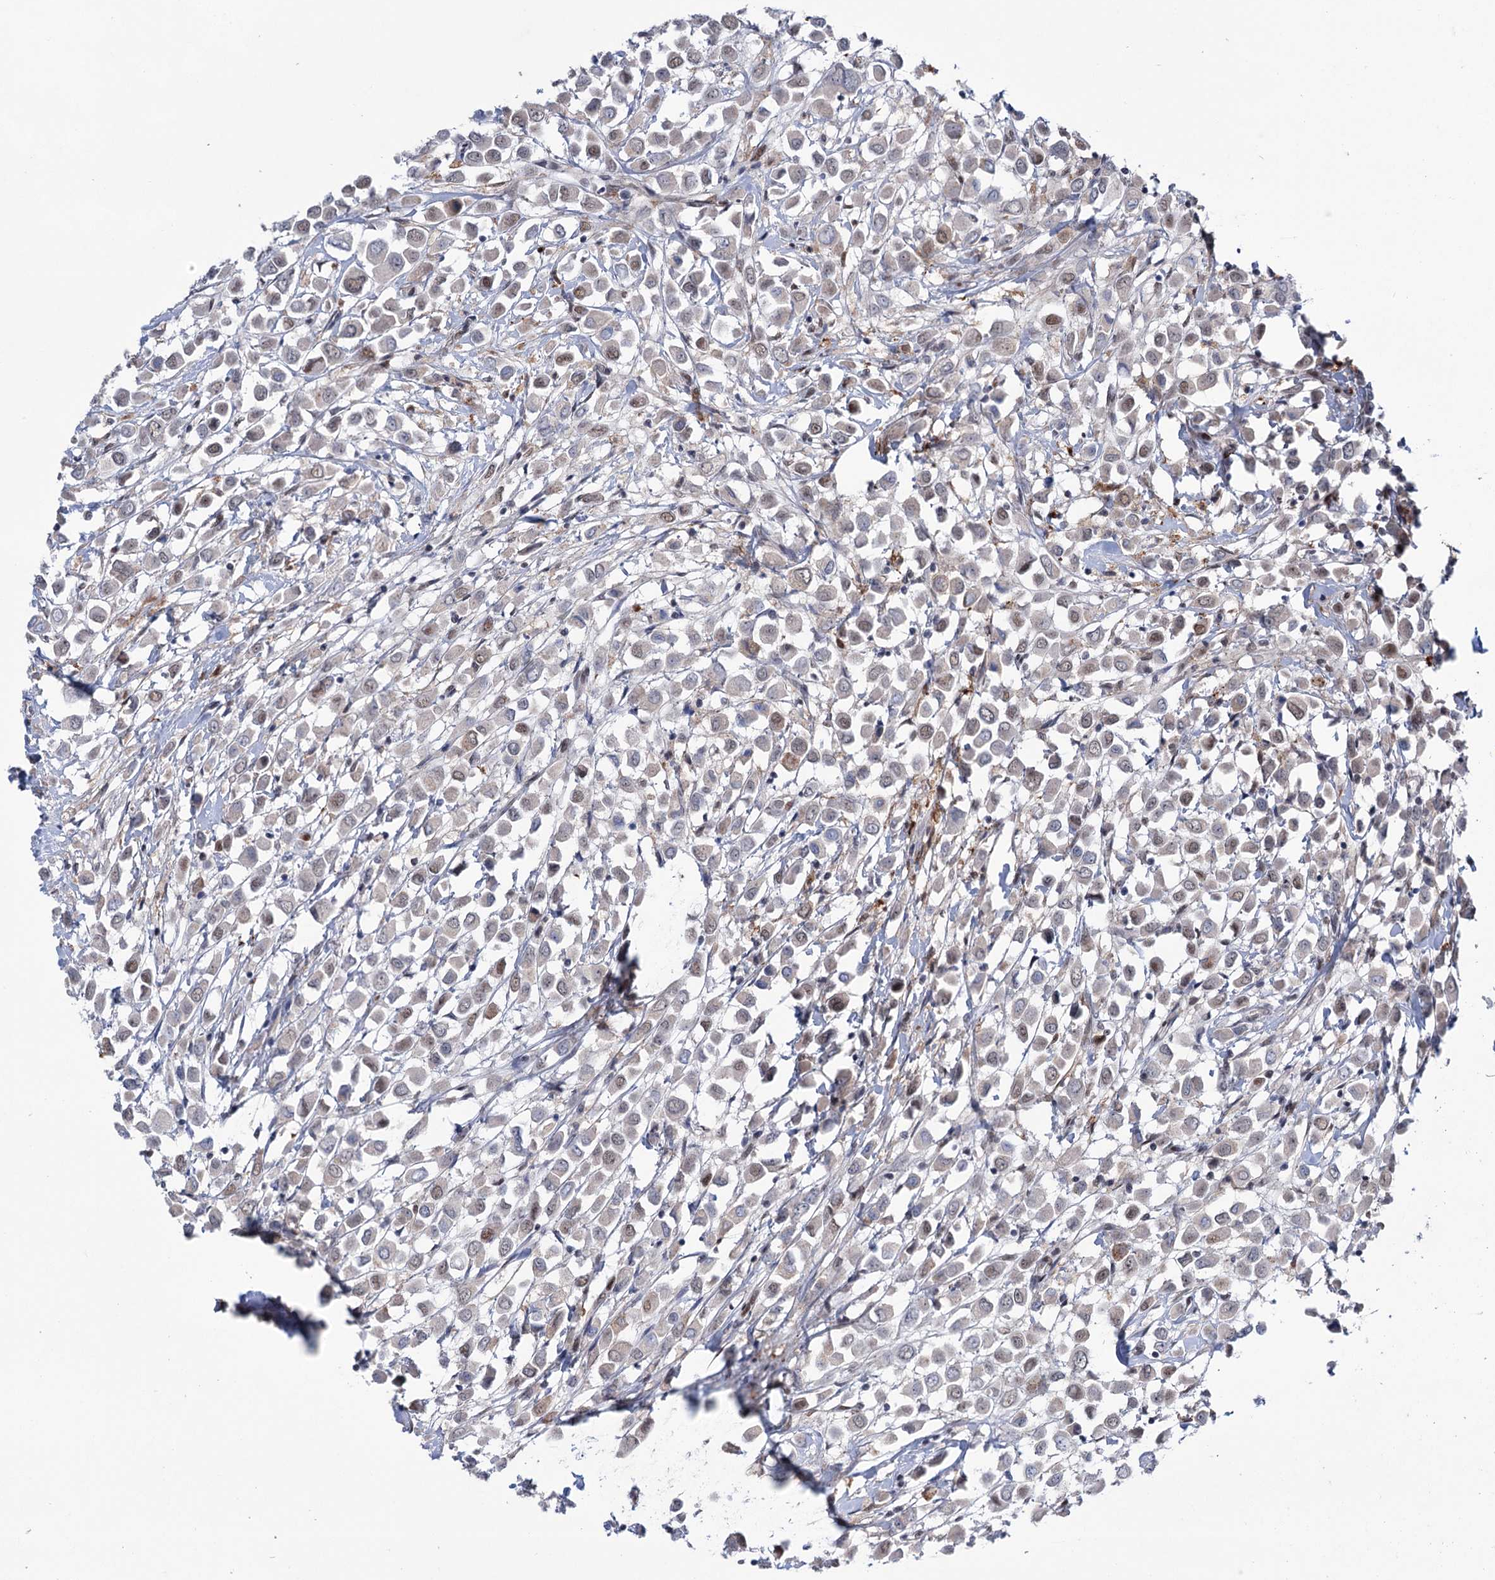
{"staining": {"intensity": "weak", "quantity": "<25%", "location": "nuclear"}, "tissue": "breast cancer", "cell_type": "Tumor cells", "image_type": "cancer", "snomed": [{"axis": "morphology", "description": "Duct carcinoma"}, {"axis": "topography", "description": "Breast"}], "caption": "Immunohistochemistry image of human breast cancer (infiltrating ductal carcinoma) stained for a protein (brown), which reveals no positivity in tumor cells.", "gene": "FAM53A", "patient": {"sex": "female", "age": 61}}